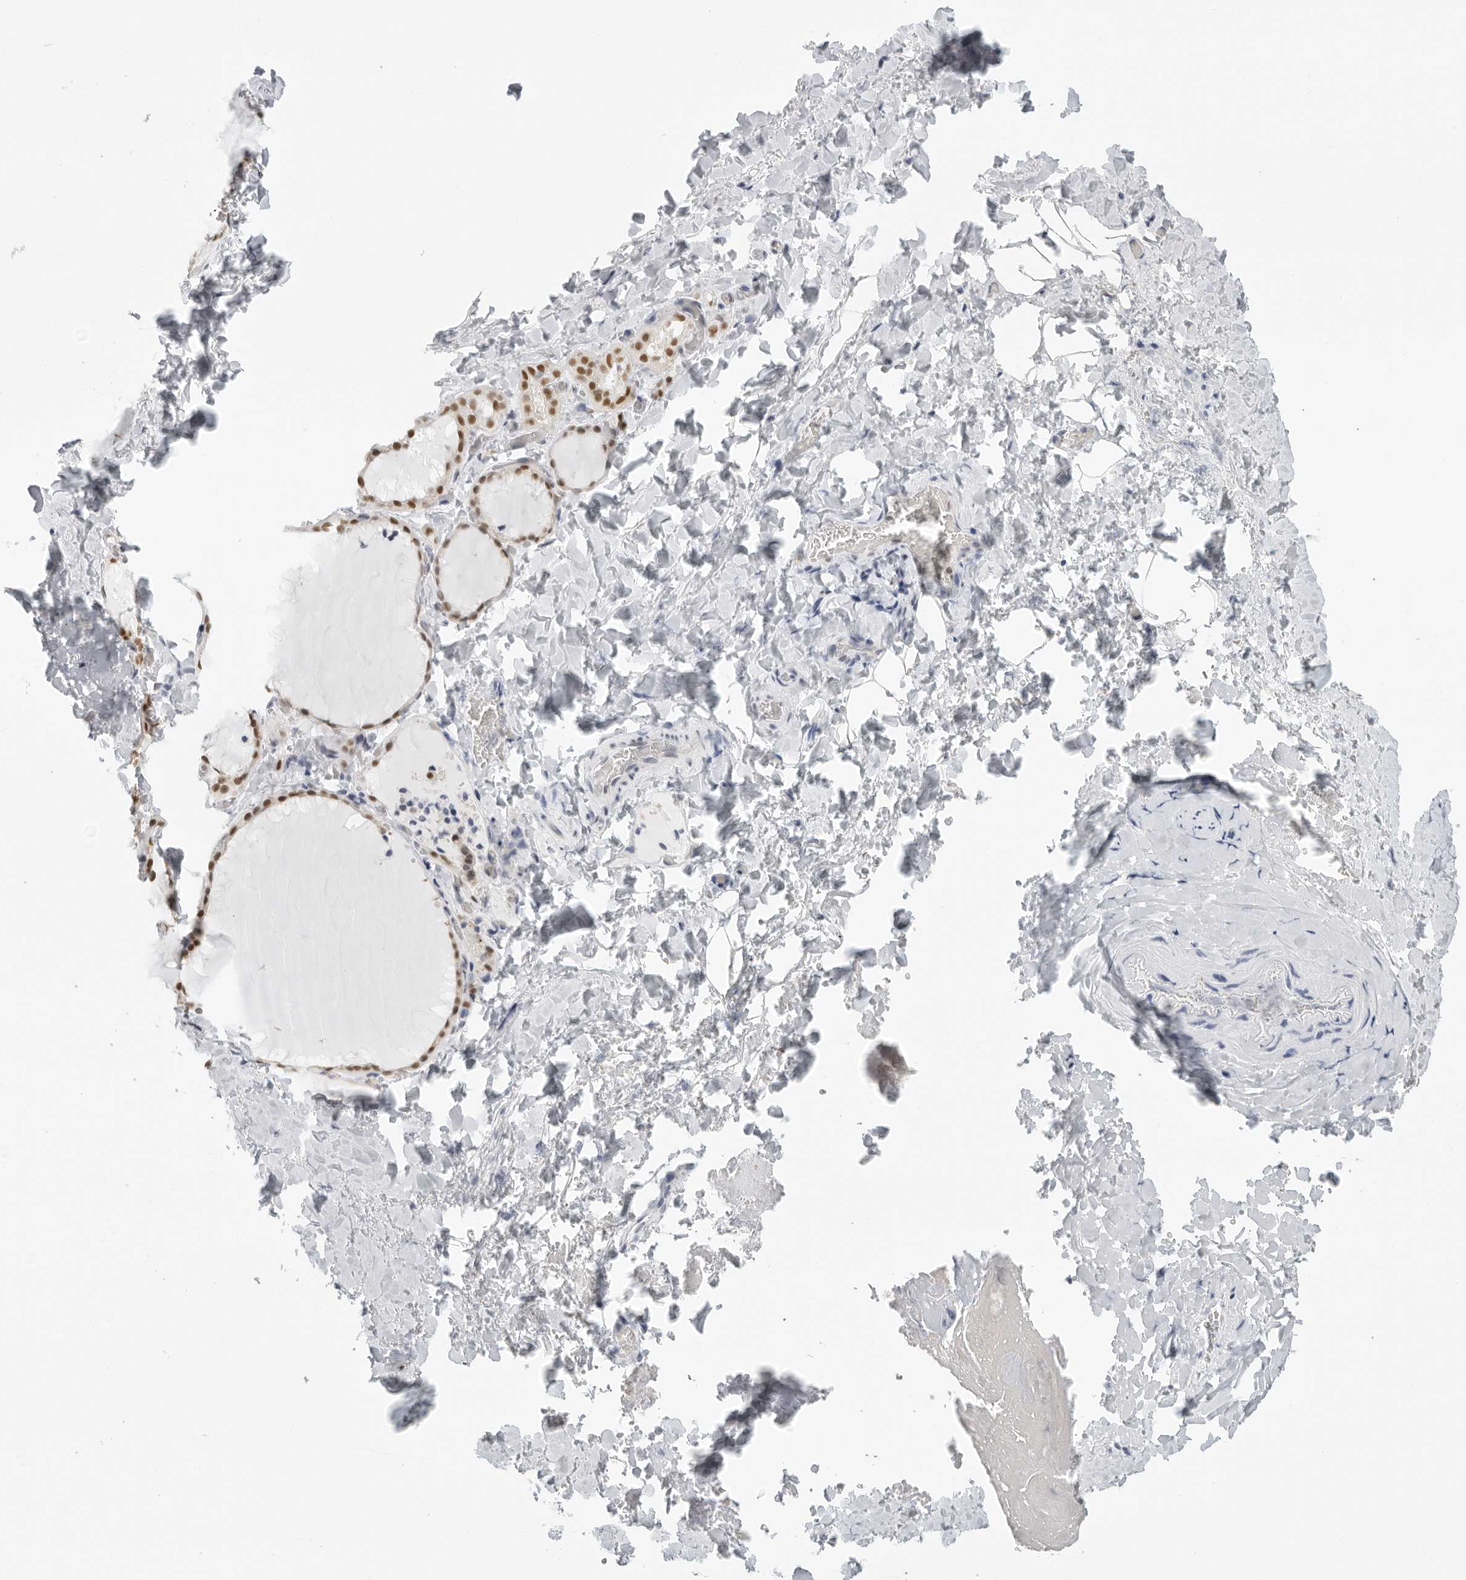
{"staining": {"intensity": "moderate", "quantity": ">75%", "location": "nuclear"}, "tissue": "thyroid gland", "cell_type": "Glandular cells", "image_type": "normal", "snomed": [{"axis": "morphology", "description": "Normal tissue, NOS"}, {"axis": "topography", "description": "Thyroid gland"}], "caption": "A micrograph showing moderate nuclear staining in about >75% of glandular cells in unremarkable thyroid gland, as visualized by brown immunohistochemical staining.", "gene": "RPA2", "patient": {"sex": "female", "age": 22}}